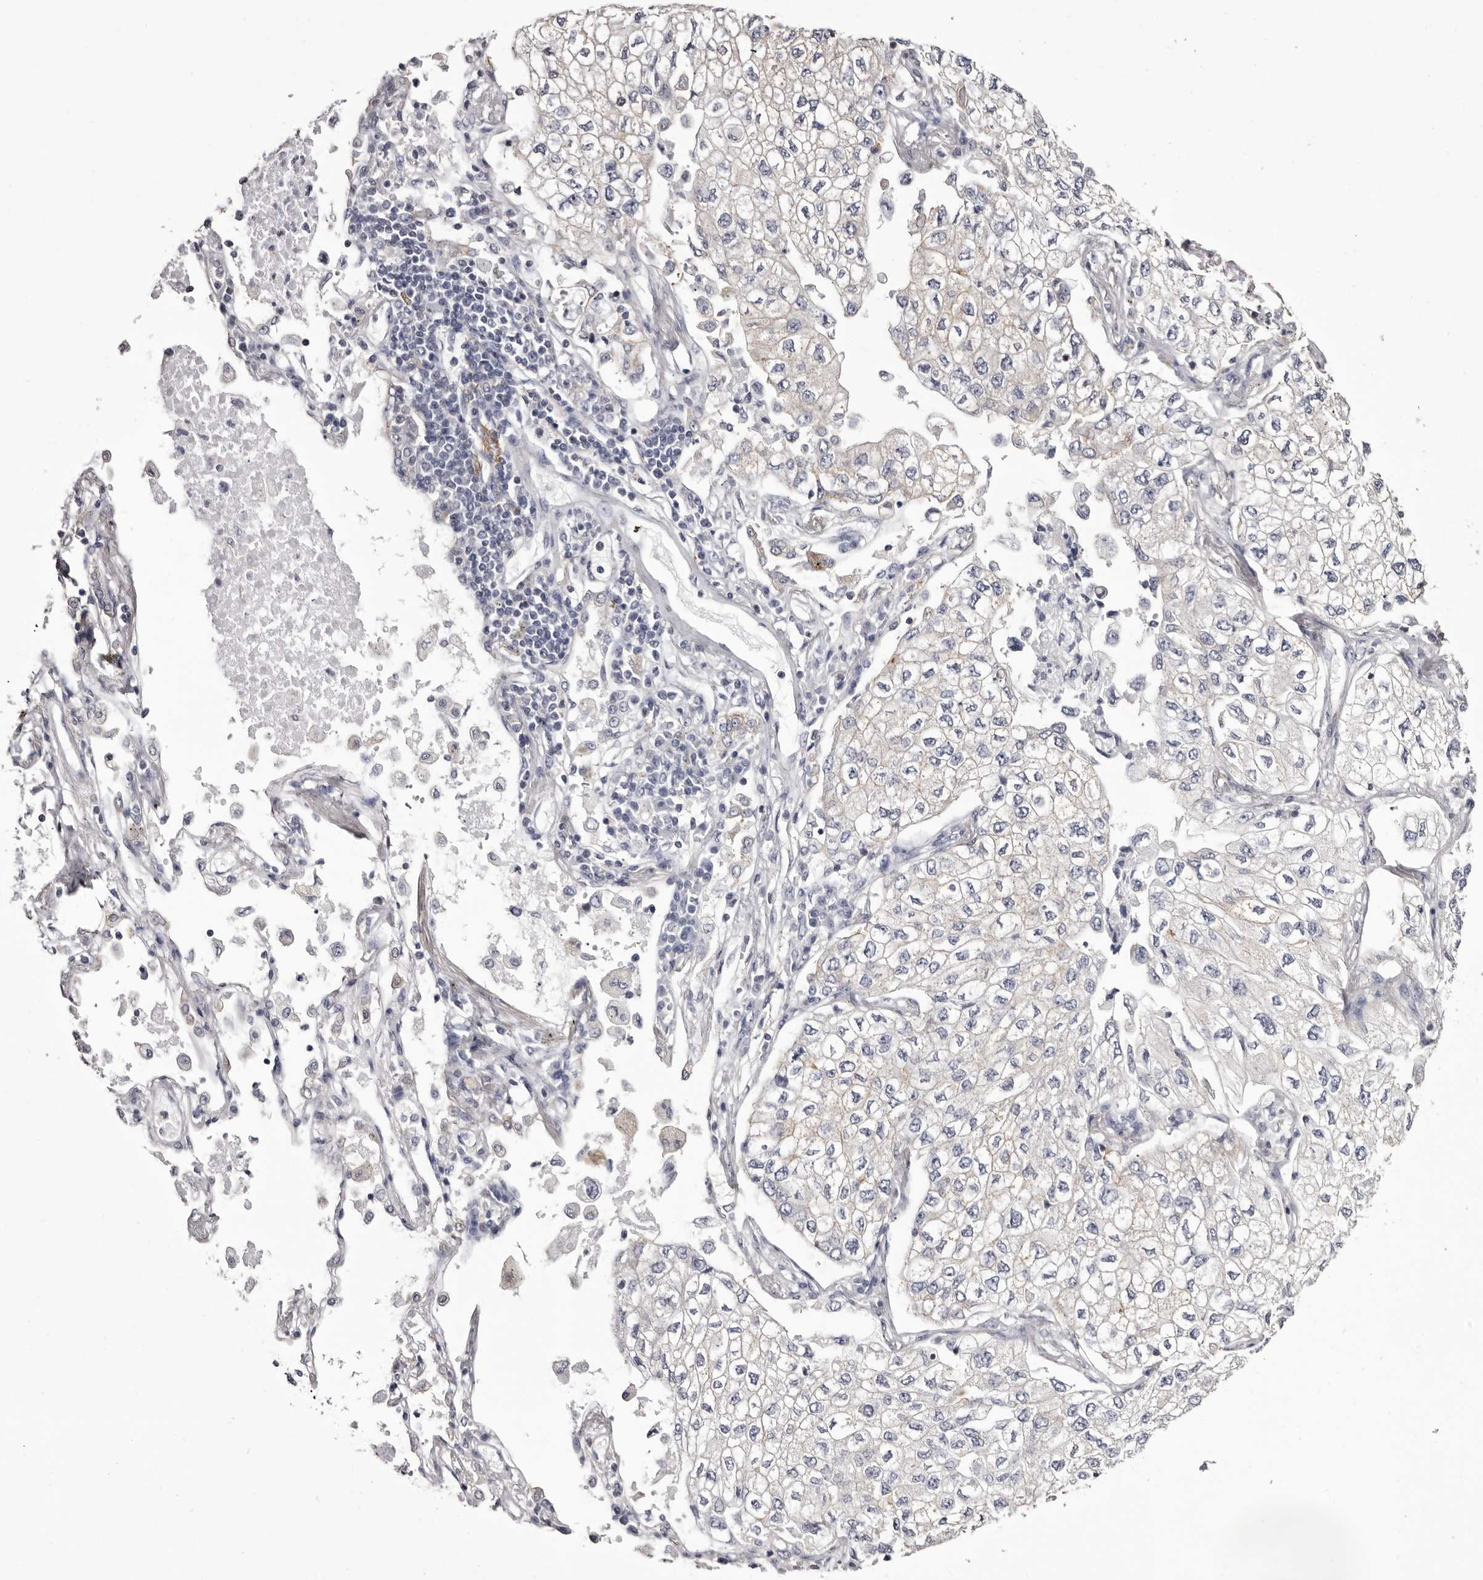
{"staining": {"intensity": "negative", "quantity": "none", "location": "none"}, "tissue": "lung cancer", "cell_type": "Tumor cells", "image_type": "cancer", "snomed": [{"axis": "morphology", "description": "Adenocarcinoma, NOS"}, {"axis": "topography", "description": "Lung"}], "caption": "The immunohistochemistry (IHC) histopathology image has no significant expression in tumor cells of adenocarcinoma (lung) tissue. (DAB (3,3'-diaminobenzidine) immunohistochemistry (IHC), high magnification).", "gene": "LAD1", "patient": {"sex": "male", "age": 63}}